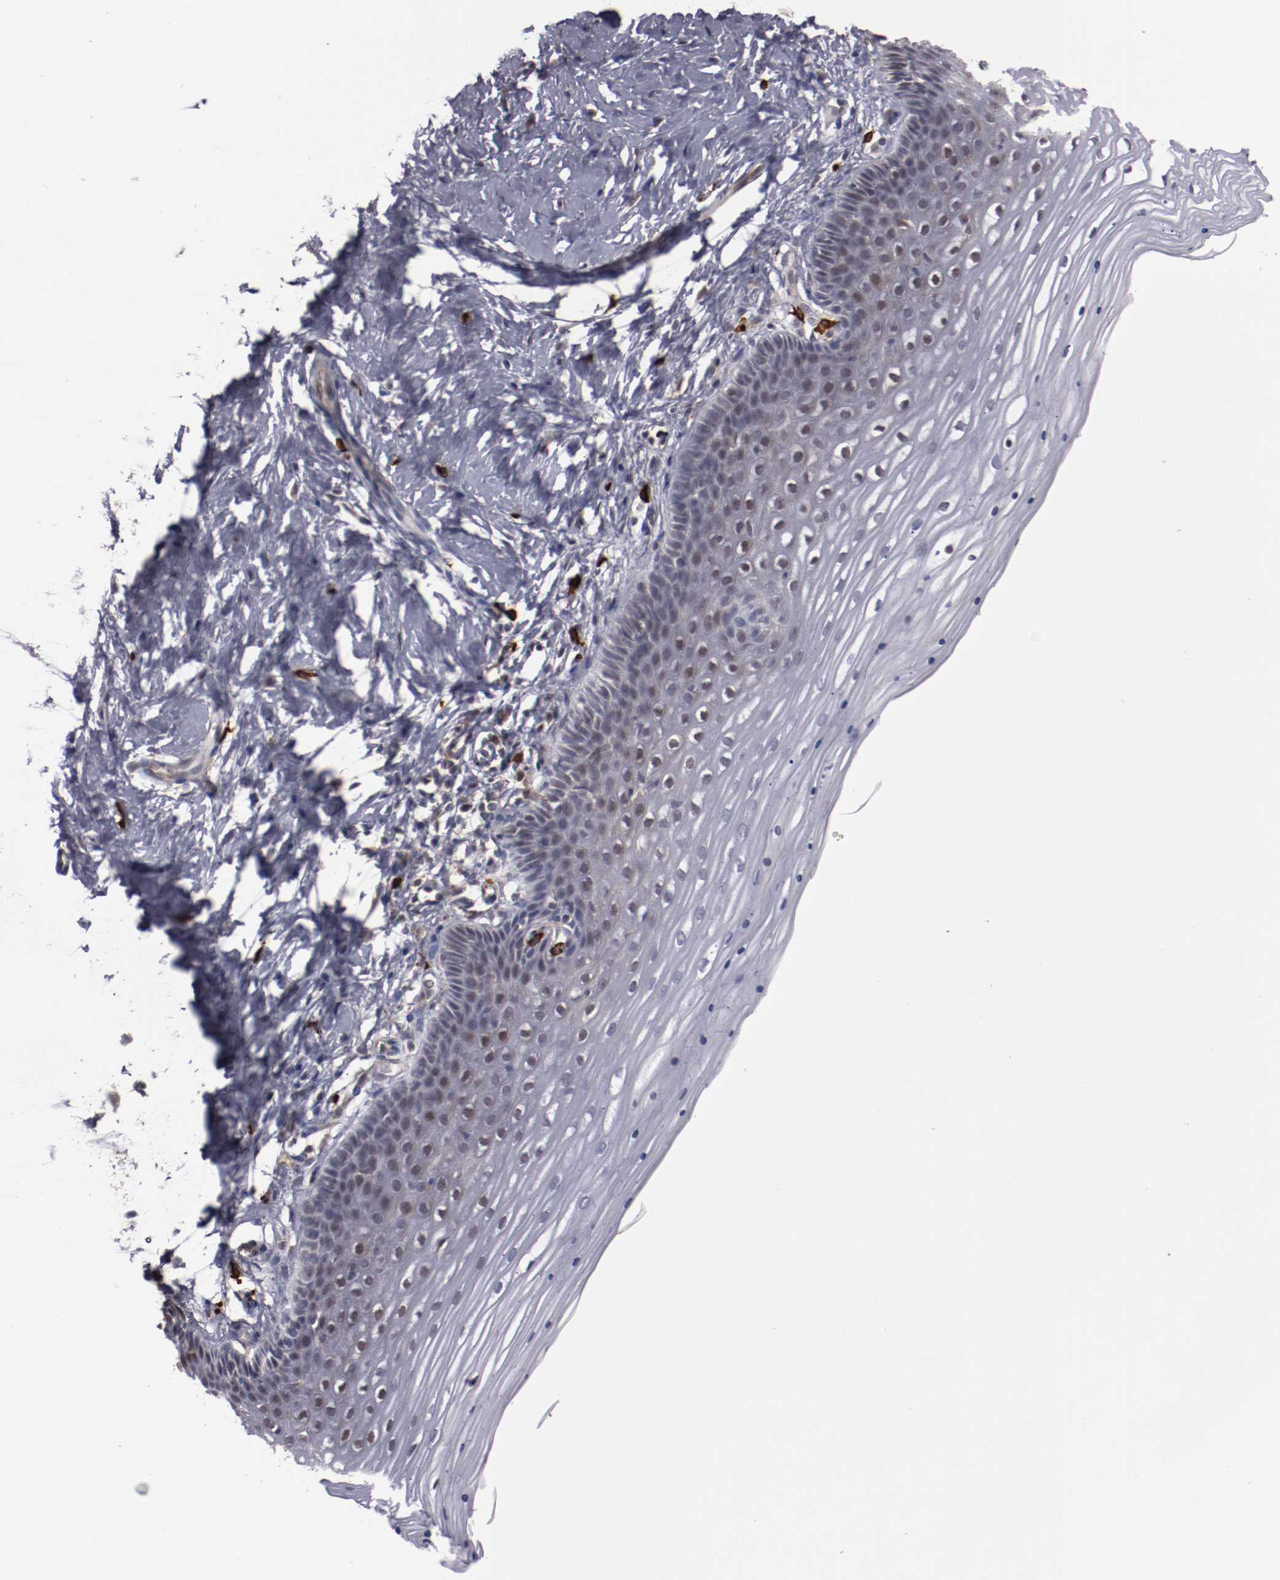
{"staining": {"intensity": "moderate", "quantity": "<25%", "location": "cytoplasmic/membranous"}, "tissue": "cervix", "cell_type": "Glandular cells", "image_type": "normal", "snomed": [{"axis": "morphology", "description": "Normal tissue, NOS"}, {"axis": "topography", "description": "Cervix"}], "caption": "Moderate cytoplasmic/membranous expression for a protein is identified in approximately <25% of glandular cells of benign cervix using IHC.", "gene": "STX3", "patient": {"sex": "female", "age": 39}}